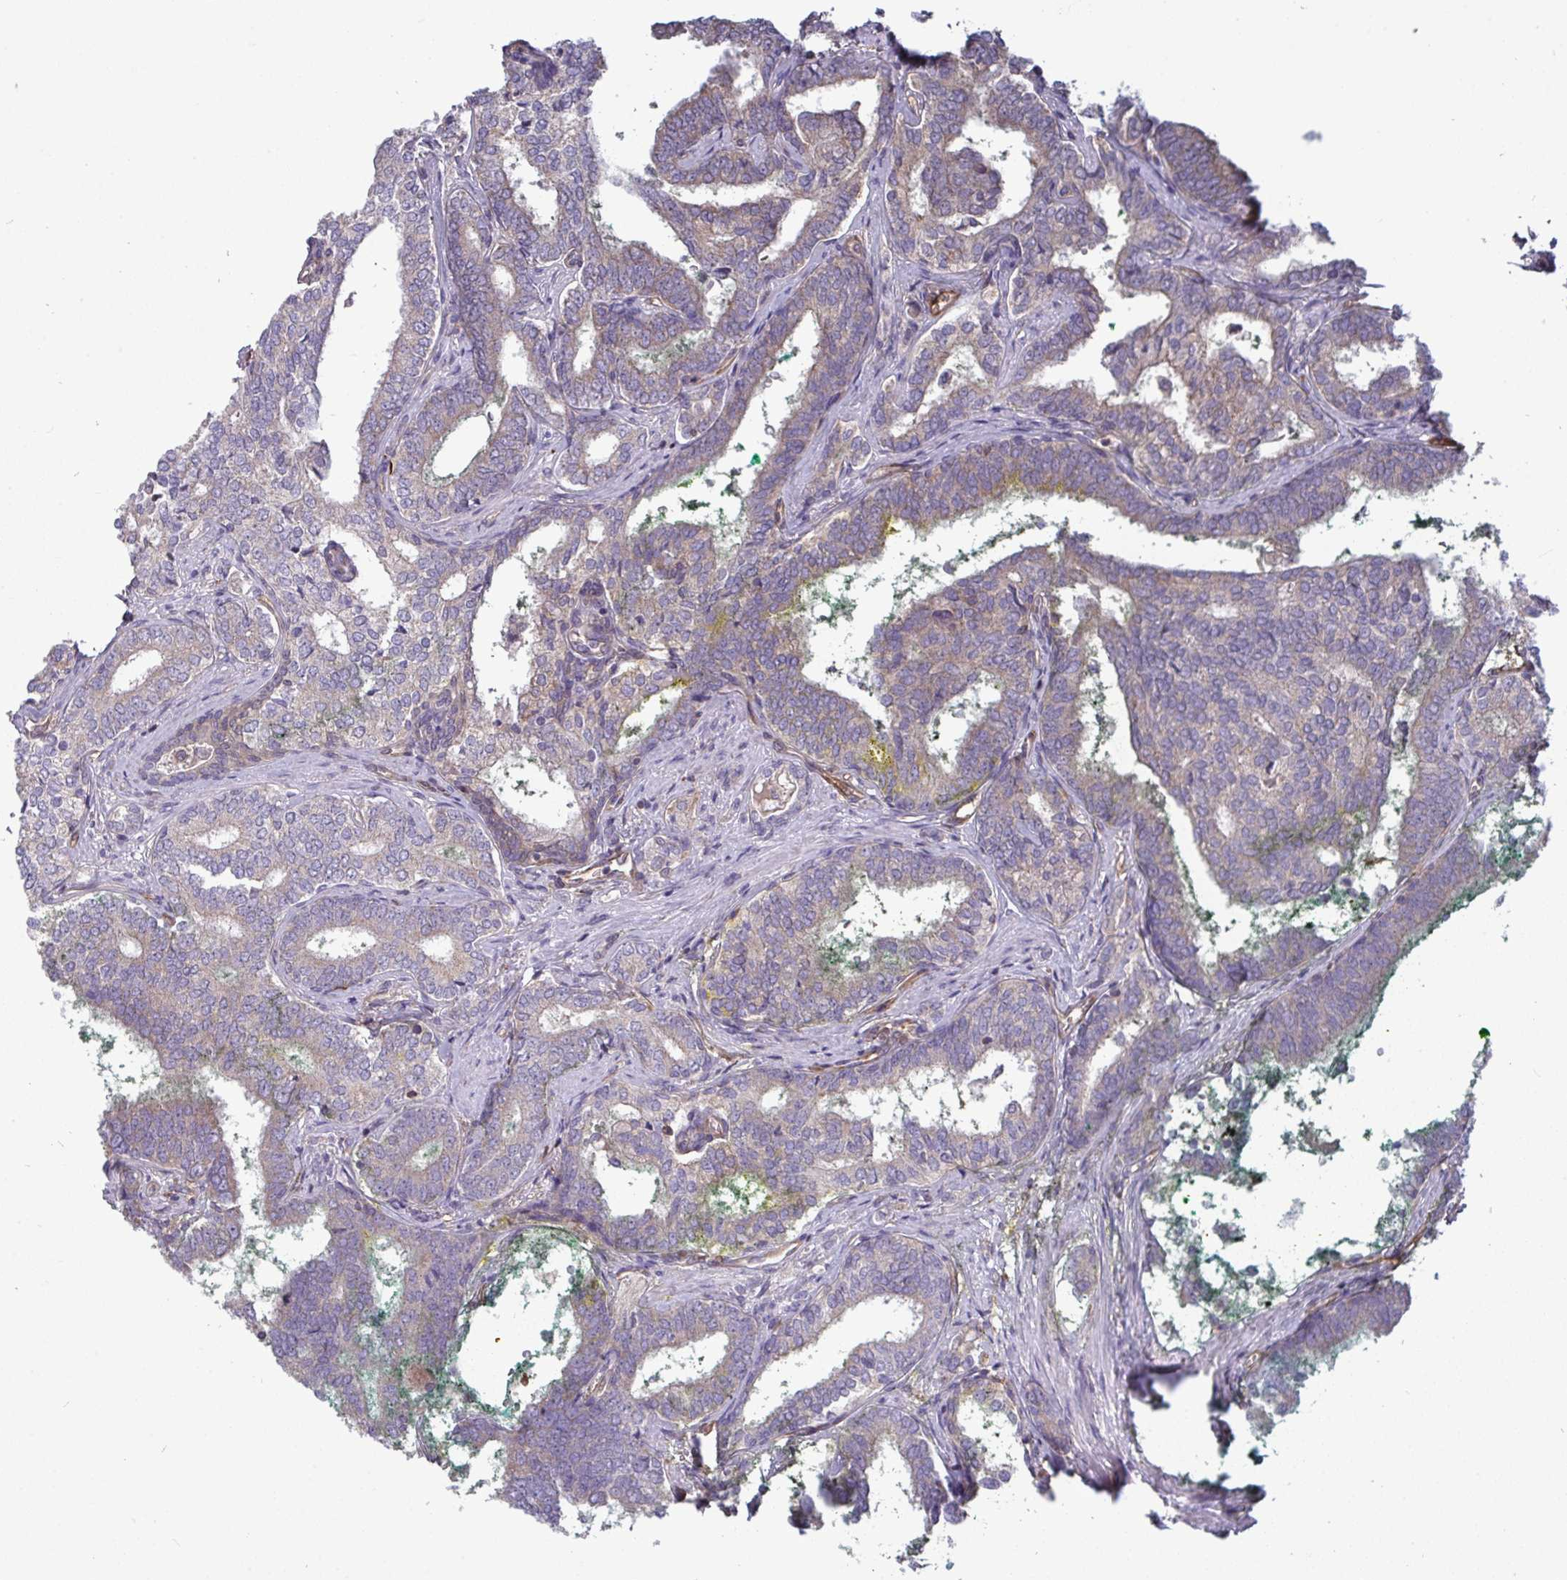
{"staining": {"intensity": "weak", "quantity": "<25%", "location": "cytoplasmic/membranous"}, "tissue": "prostate cancer", "cell_type": "Tumor cells", "image_type": "cancer", "snomed": [{"axis": "morphology", "description": "Adenocarcinoma, High grade"}, {"axis": "topography", "description": "Prostate"}], "caption": "High power microscopy photomicrograph of an immunohistochemistry (IHC) photomicrograph of prostate cancer, revealing no significant expression in tumor cells. (Immunohistochemistry, brightfield microscopy, high magnification).", "gene": "ISCU", "patient": {"sex": "male", "age": 72}}